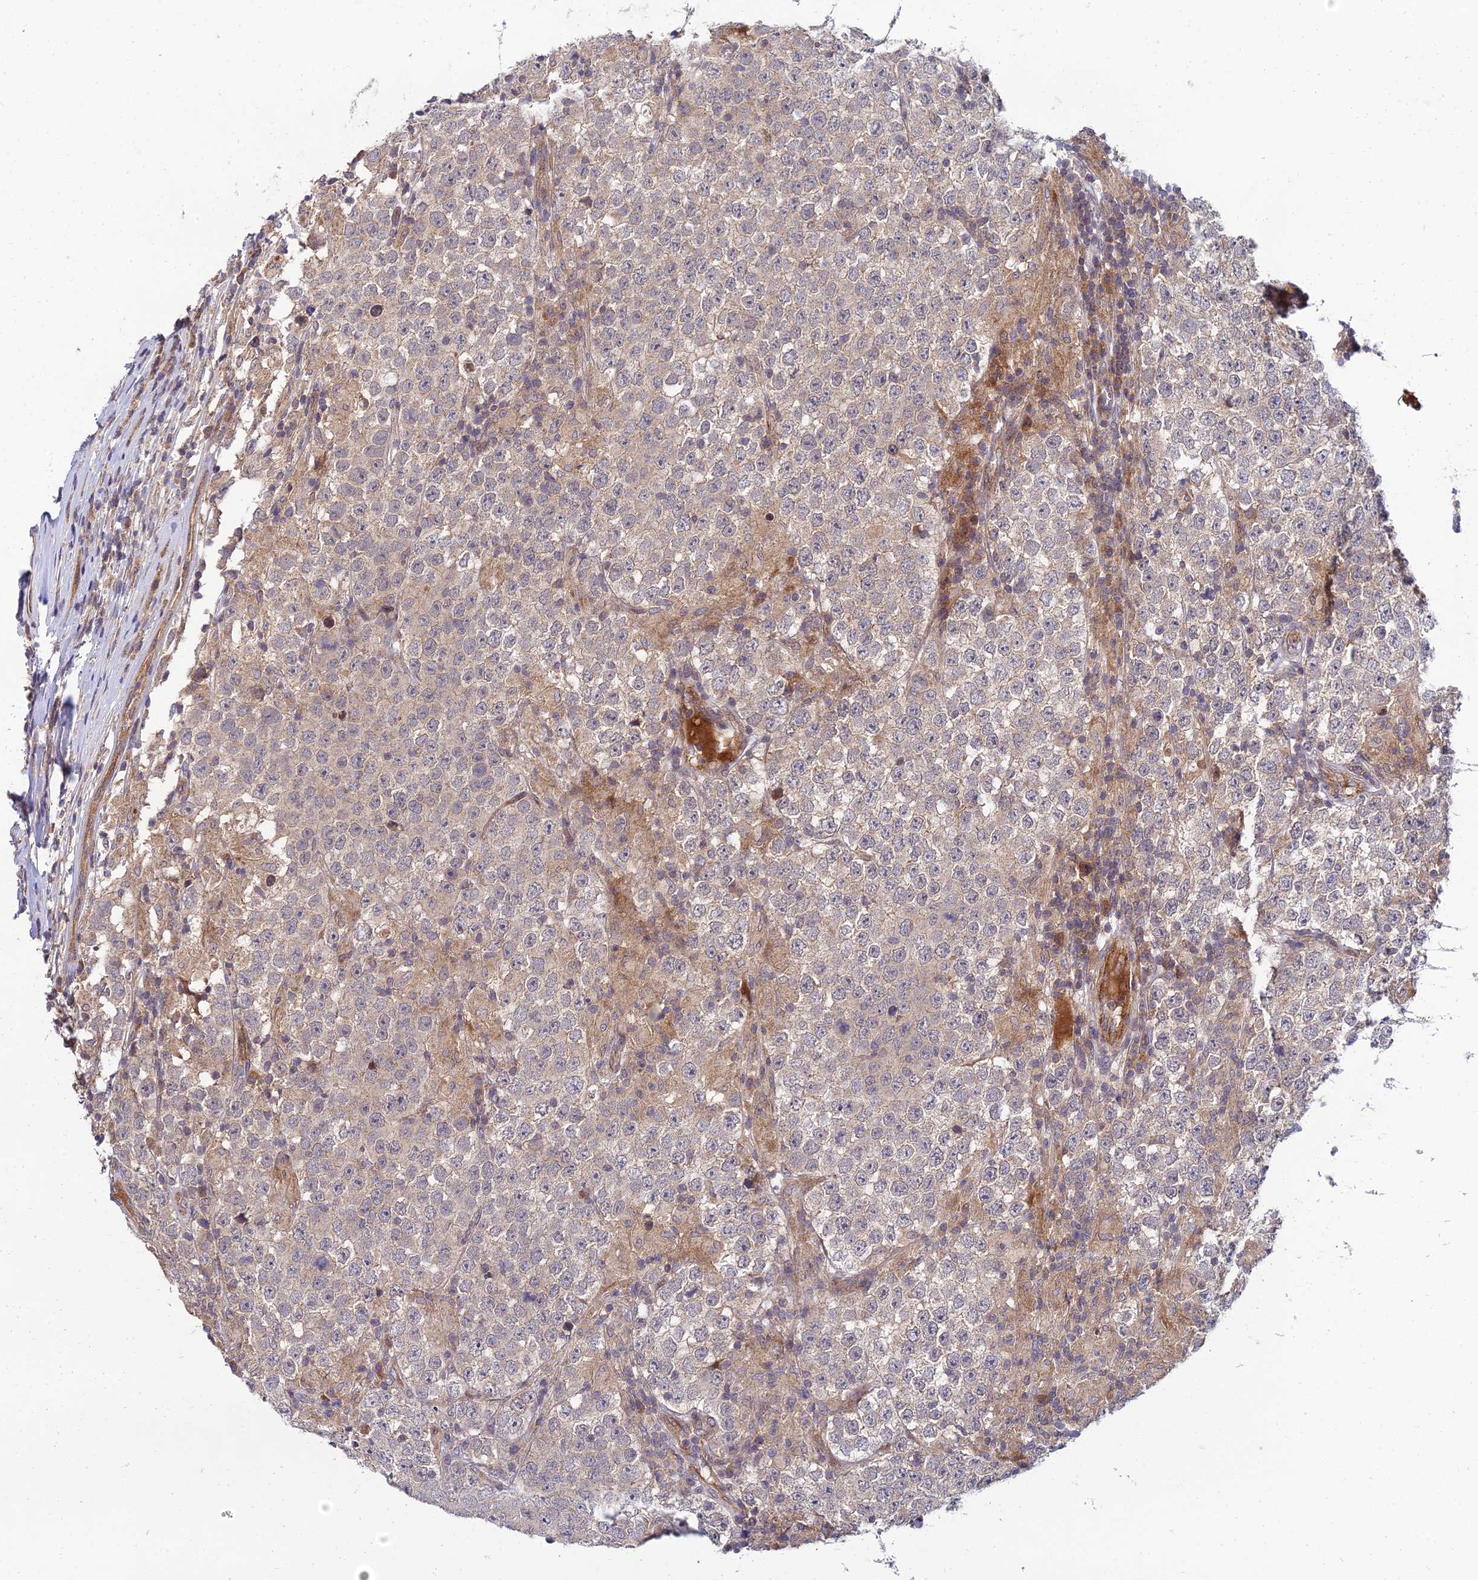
{"staining": {"intensity": "weak", "quantity": "25%-75%", "location": "cytoplasmic/membranous"}, "tissue": "testis cancer", "cell_type": "Tumor cells", "image_type": "cancer", "snomed": [{"axis": "morphology", "description": "Normal tissue, NOS"}, {"axis": "morphology", "description": "Urothelial carcinoma, High grade"}, {"axis": "morphology", "description": "Seminoma, NOS"}, {"axis": "morphology", "description": "Carcinoma, Embryonal, NOS"}, {"axis": "topography", "description": "Urinary bladder"}, {"axis": "topography", "description": "Testis"}], "caption": "An image of testis cancer (seminoma) stained for a protein reveals weak cytoplasmic/membranous brown staining in tumor cells. The protein is shown in brown color, while the nuclei are stained blue.", "gene": "NPY", "patient": {"sex": "male", "age": 41}}